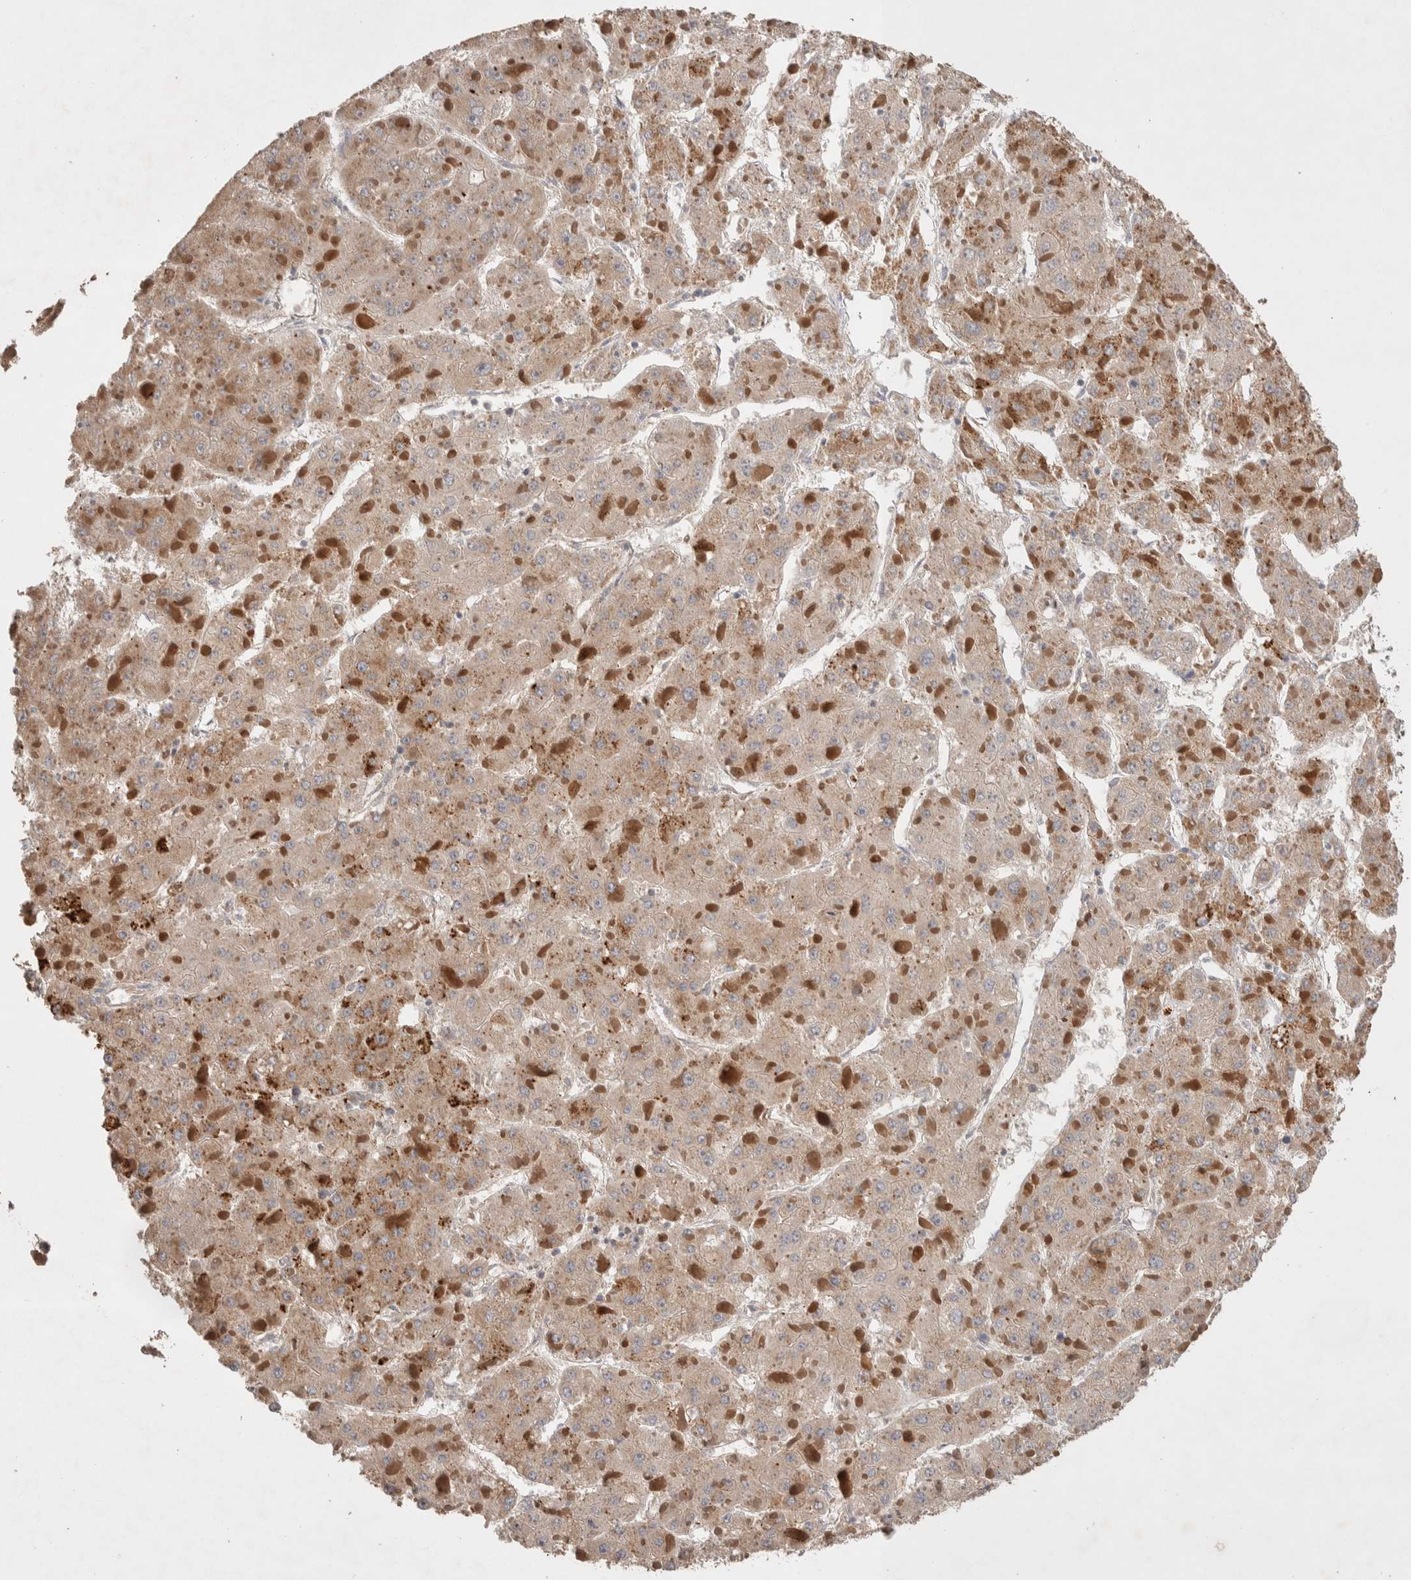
{"staining": {"intensity": "moderate", "quantity": ">75%", "location": "cytoplasmic/membranous"}, "tissue": "liver cancer", "cell_type": "Tumor cells", "image_type": "cancer", "snomed": [{"axis": "morphology", "description": "Carcinoma, Hepatocellular, NOS"}, {"axis": "topography", "description": "Liver"}], "caption": "Immunohistochemistry of liver cancer (hepatocellular carcinoma) reveals medium levels of moderate cytoplasmic/membranous staining in about >75% of tumor cells.", "gene": "DEPTOR", "patient": {"sex": "female", "age": 73}}